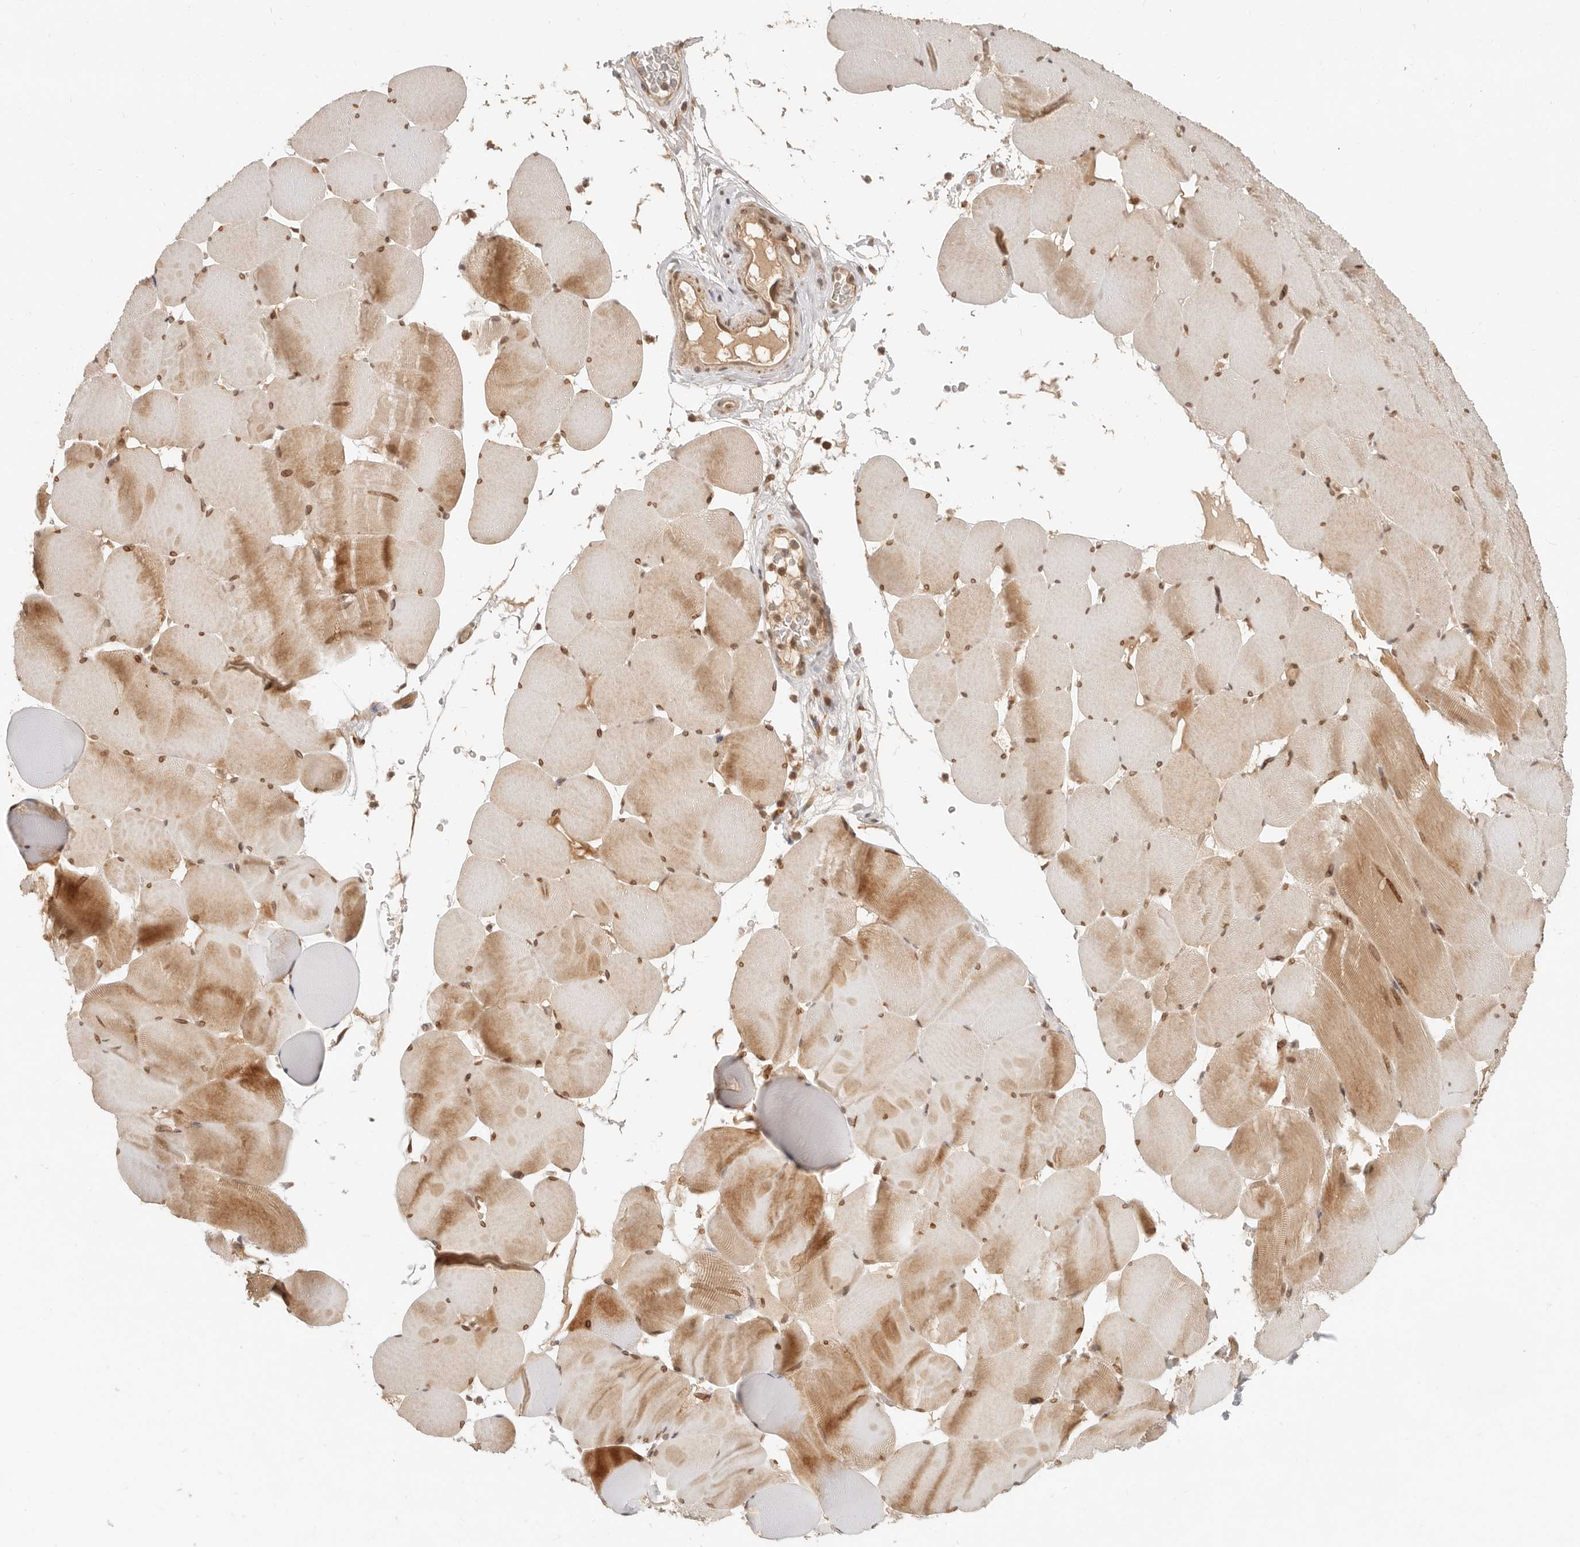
{"staining": {"intensity": "moderate", "quantity": ">75%", "location": "cytoplasmic/membranous,nuclear"}, "tissue": "skeletal muscle", "cell_type": "Myocytes", "image_type": "normal", "snomed": [{"axis": "morphology", "description": "Normal tissue, NOS"}, {"axis": "topography", "description": "Skeletal muscle"}], "caption": "Moderate cytoplasmic/membranous,nuclear positivity is seen in about >75% of myocytes in unremarkable skeletal muscle.", "gene": "BAALC", "patient": {"sex": "male", "age": 62}}